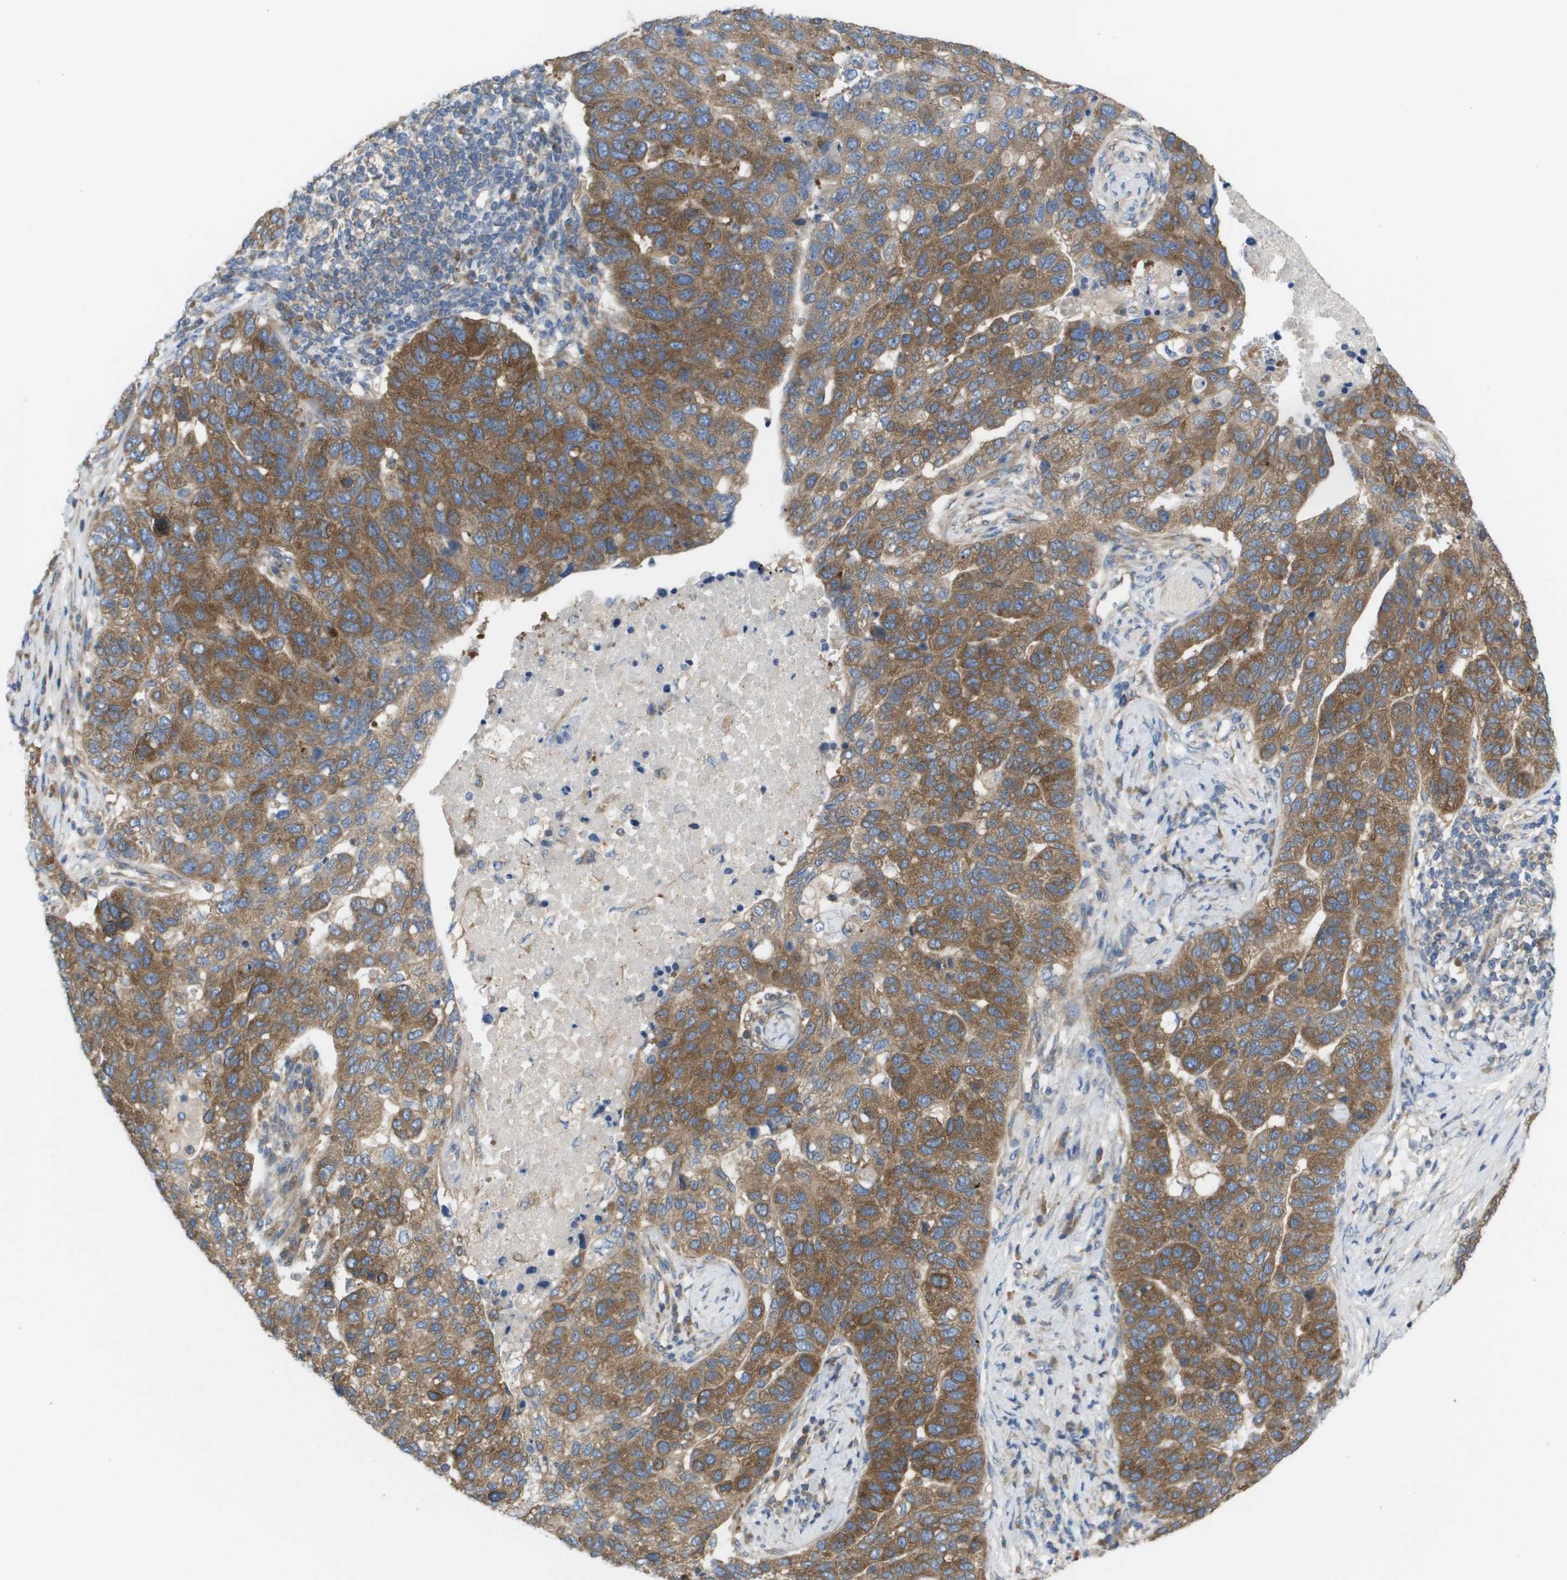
{"staining": {"intensity": "moderate", "quantity": ">75%", "location": "cytoplasmic/membranous"}, "tissue": "pancreatic cancer", "cell_type": "Tumor cells", "image_type": "cancer", "snomed": [{"axis": "morphology", "description": "Adenocarcinoma, NOS"}, {"axis": "topography", "description": "Pancreas"}], "caption": "IHC (DAB) staining of pancreatic cancer (adenocarcinoma) exhibits moderate cytoplasmic/membranous protein staining in approximately >75% of tumor cells.", "gene": "EIF4G2", "patient": {"sex": "female", "age": 61}}